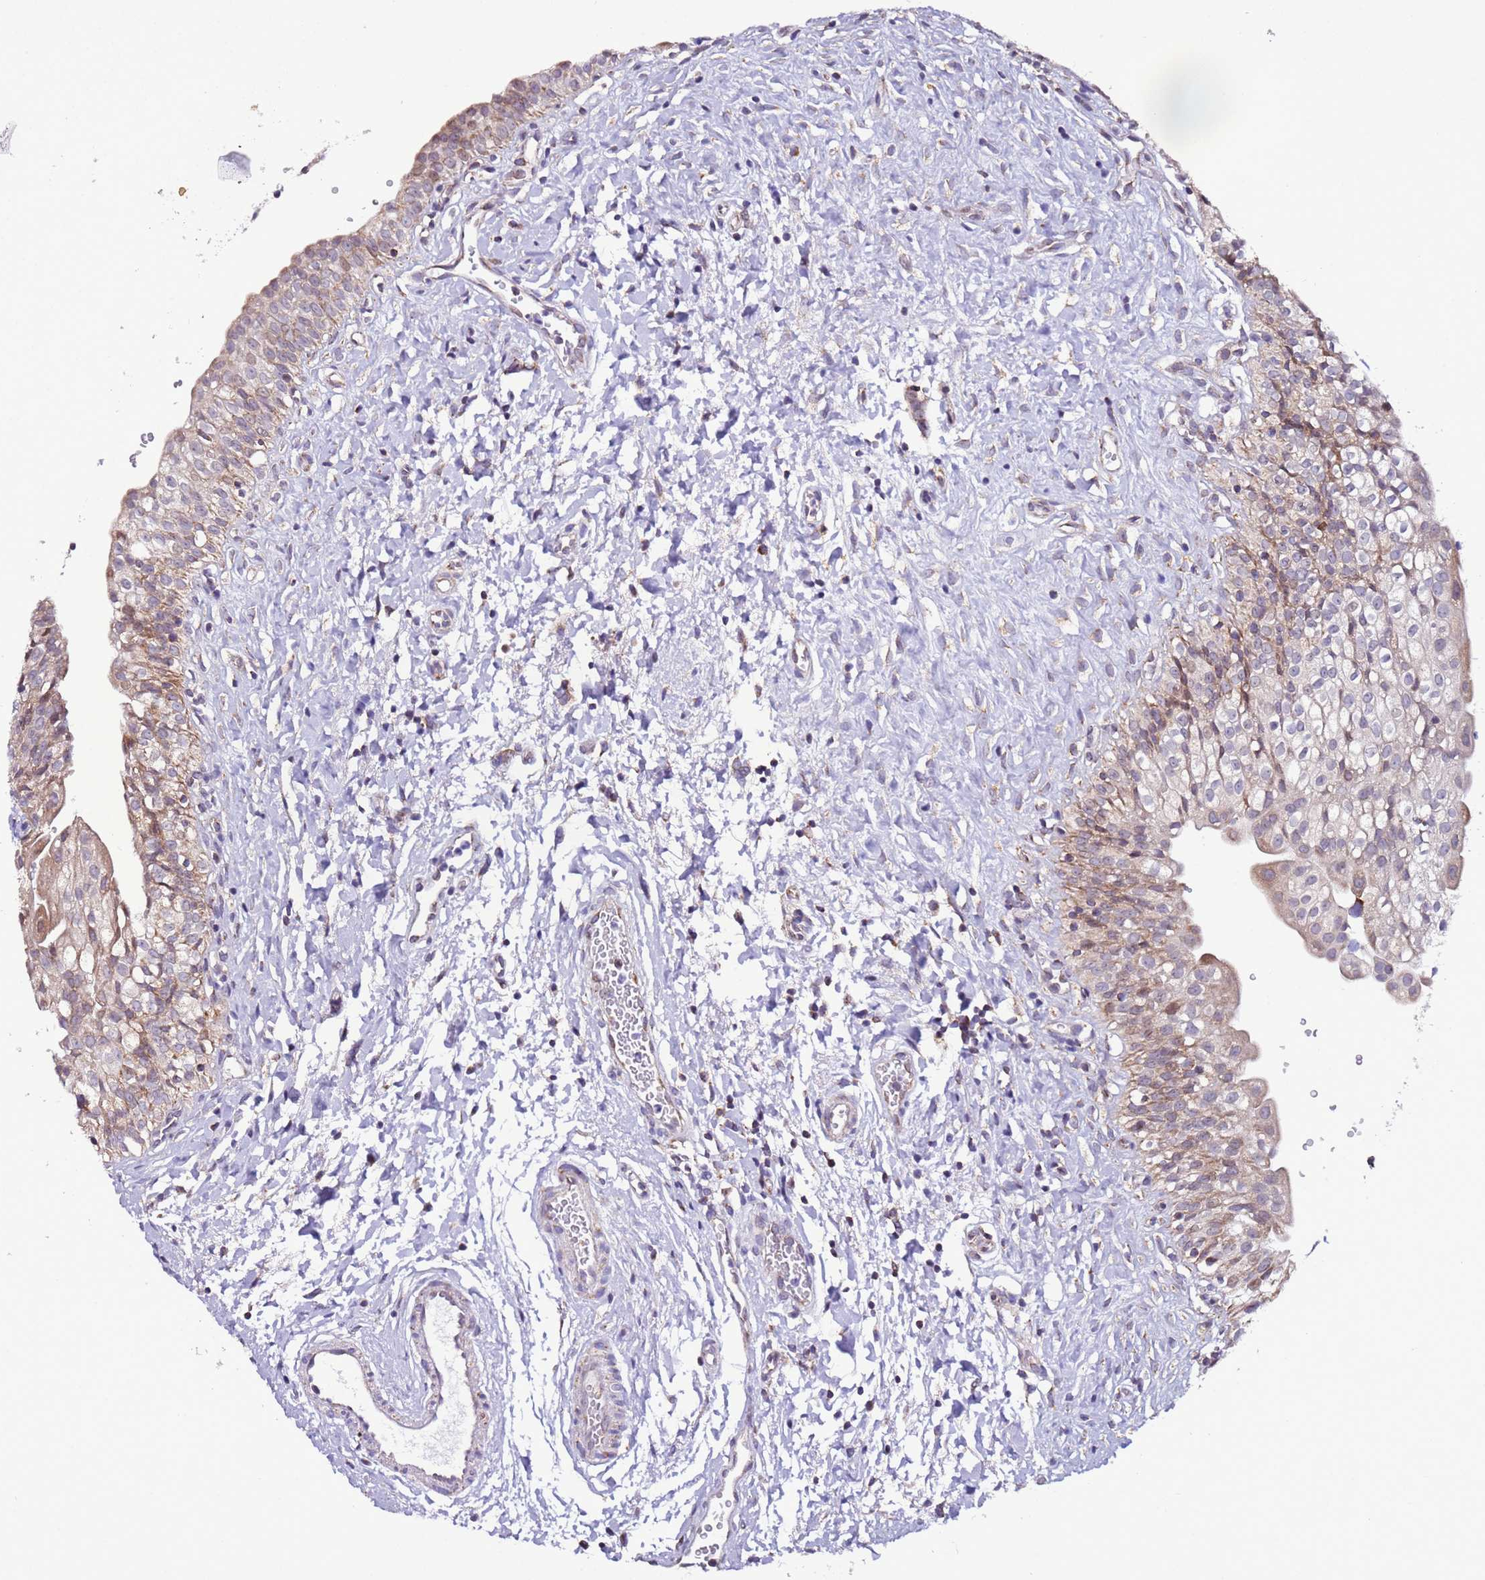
{"staining": {"intensity": "moderate", "quantity": "25%-75%", "location": "cytoplasmic/membranous"}, "tissue": "urinary bladder", "cell_type": "Urothelial cells", "image_type": "normal", "snomed": [{"axis": "morphology", "description": "Normal tissue, NOS"}, {"axis": "topography", "description": "Urinary bladder"}], "caption": "DAB (3,3'-diaminobenzidine) immunohistochemical staining of normal urinary bladder demonstrates moderate cytoplasmic/membranous protein staining in about 25%-75% of urothelial cells. The staining was performed using DAB to visualize the protein expression in brown, while the nuclei were stained in blue with hematoxylin (Magnification: 20x).", "gene": "AHI1", "patient": {"sex": "male", "age": 51}}